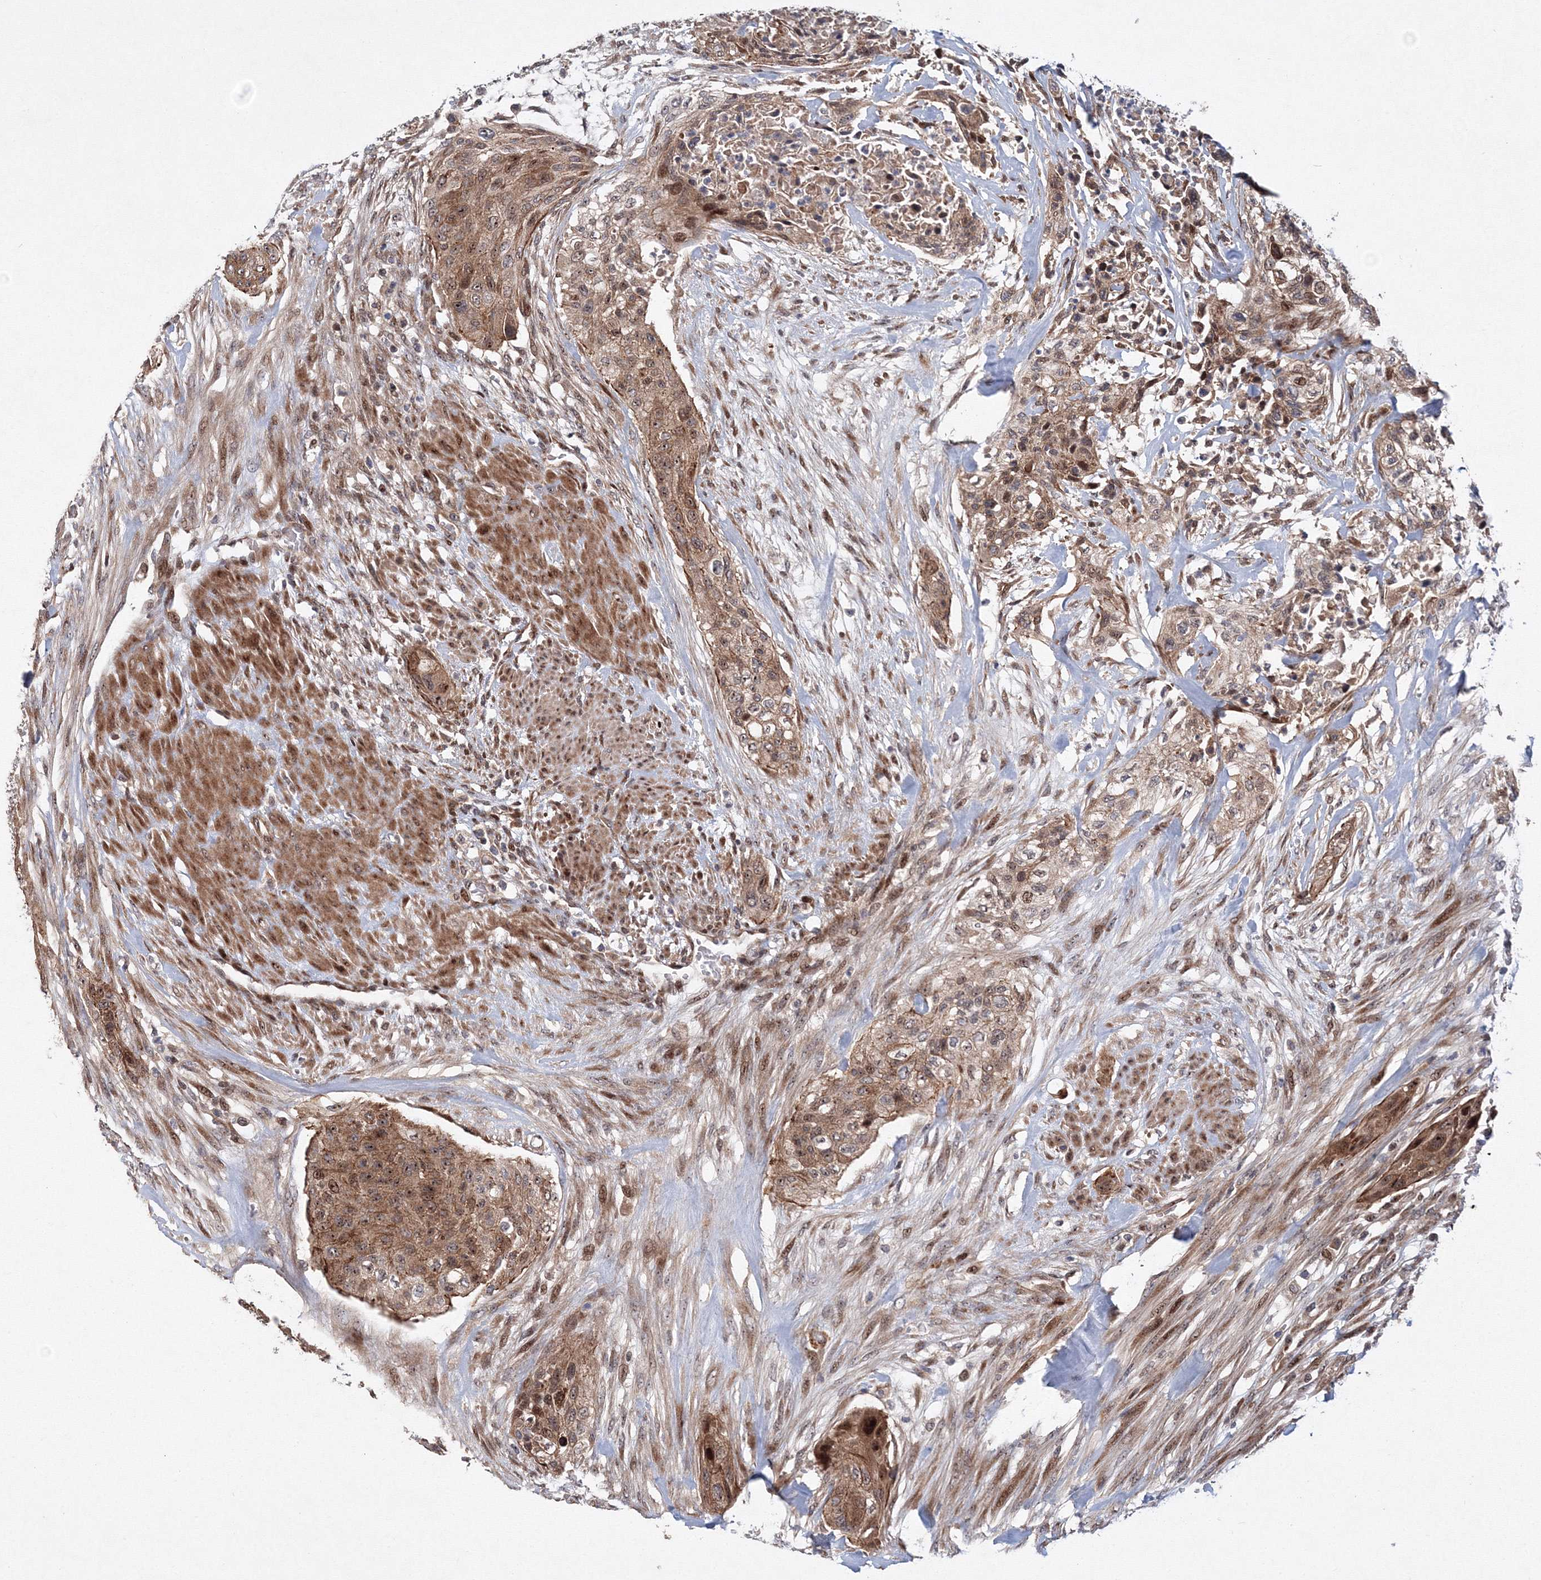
{"staining": {"intensity": "moderate", "quantity": ">75%", "location": "cytoplasmic/membranous,nuclear"}, "tissue": "urothelial cancer", "cell_type": "Tumor cells", "image_type": "cancer", "snomed": [{"axis": "morphology", "description": "Urothelial carcinoma, High grade"}, {"axis": "topography", "description": "Urinary bladder"}], "caption": "Moderate cytoplasmic/membranous and nuclear protein positivity is present in approximately >75% of tumor cells in urothelial carcinoma (high-grade).", "gene": "ANKAR", "patient": {"sex": "male", "age": 35}}